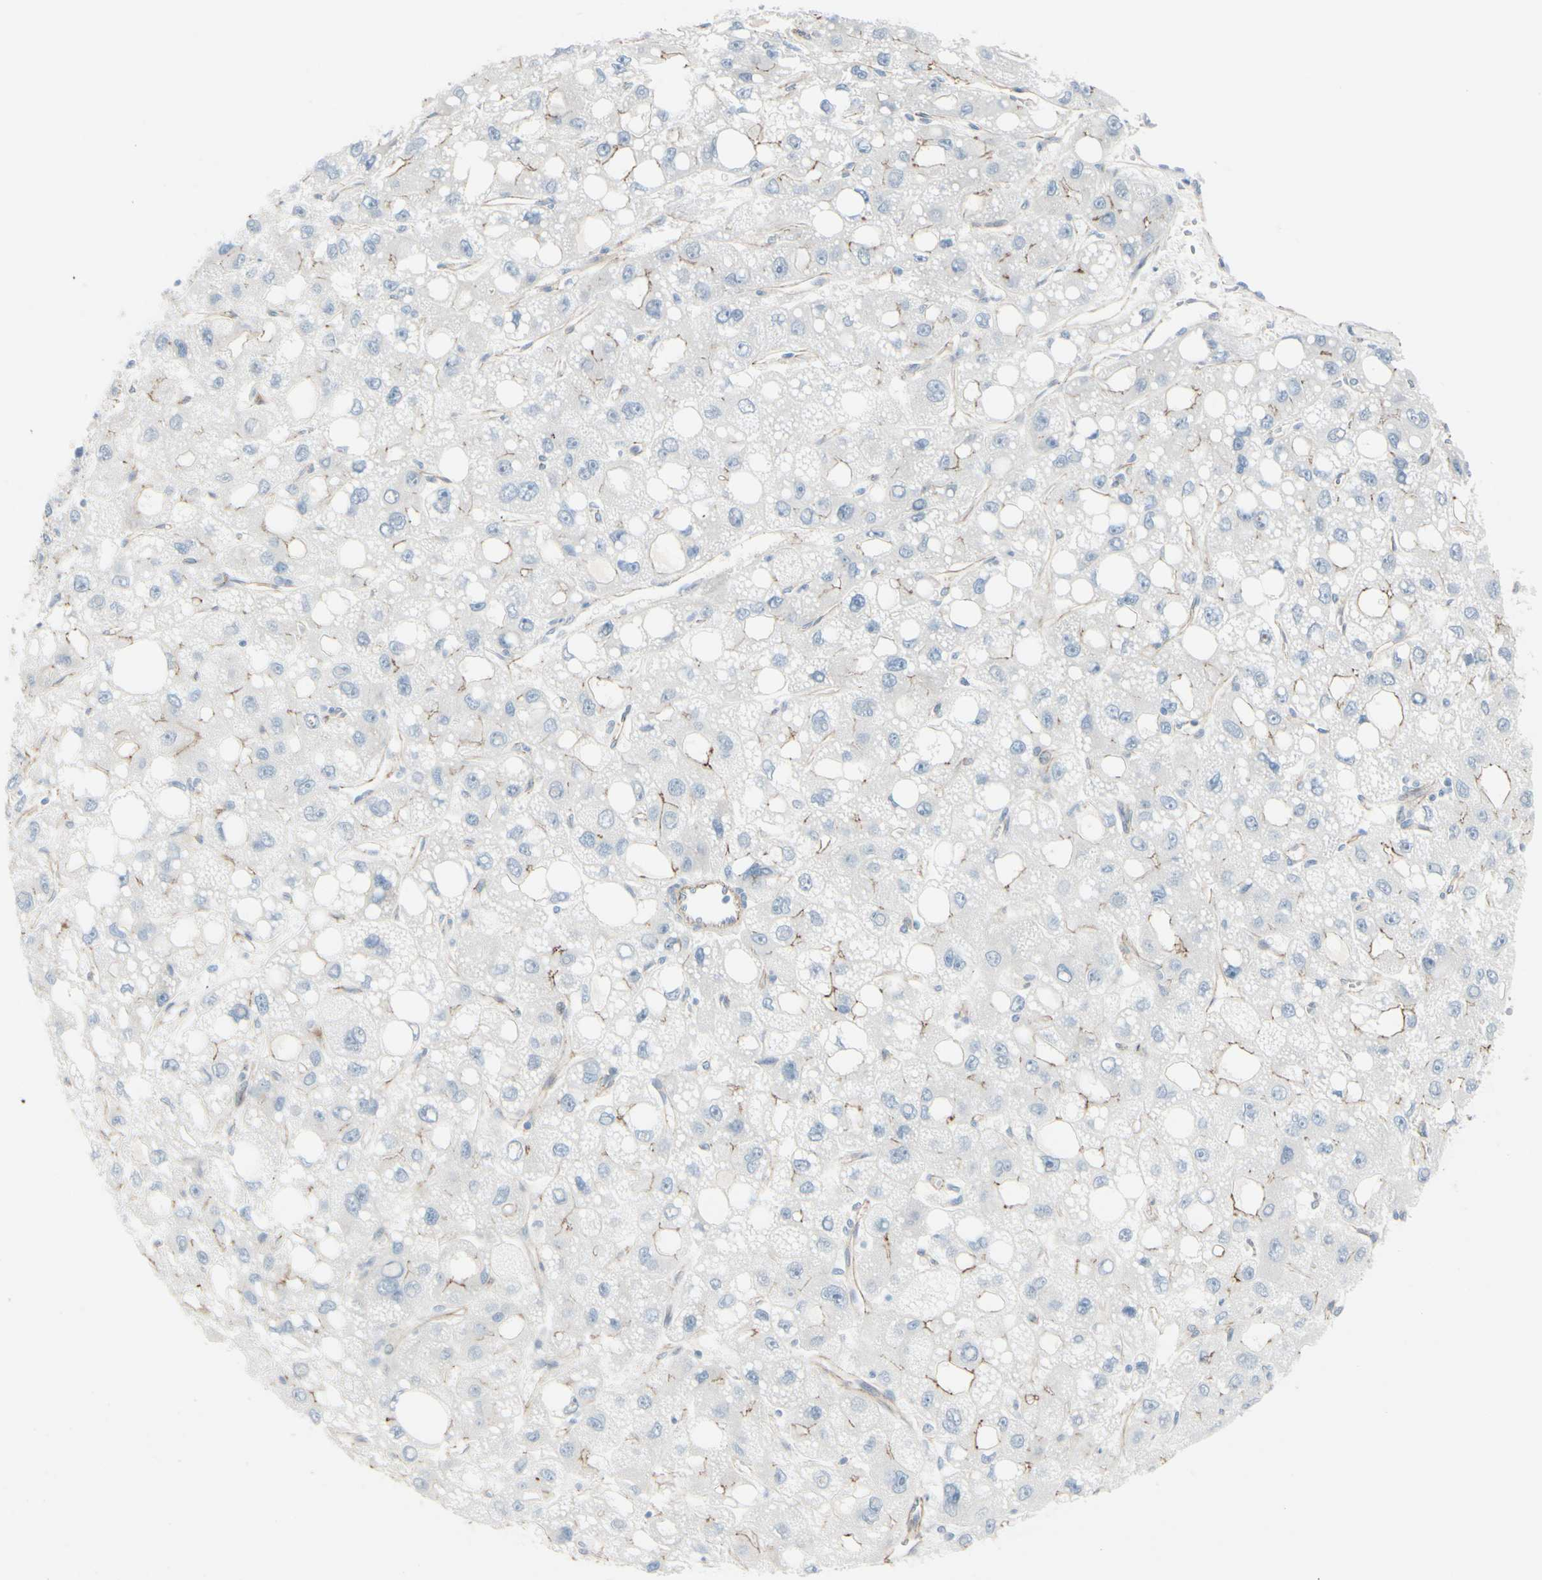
{"staining": {"intensity": "weak", "quantity": "<25%", "location": "cytoplasmic/membranous"}, "tissue": "liver cancer", "cell_type": "Tumor cells", "image_type": "cancer", "snomed": [{"axis": "morphology", "description": "Carcinoma, Hepatocellular, NOS"}, {"axis": "topography", "description": "Liver"}], "caption": "Tumor cells show no significant positivity in liver hepatocellular carcinoma. (Brightfield microscopy of DAB immunohistochemistry at high magnification).", "gene": "TJP1", "patient": {"sex": "male", "age": 55}}